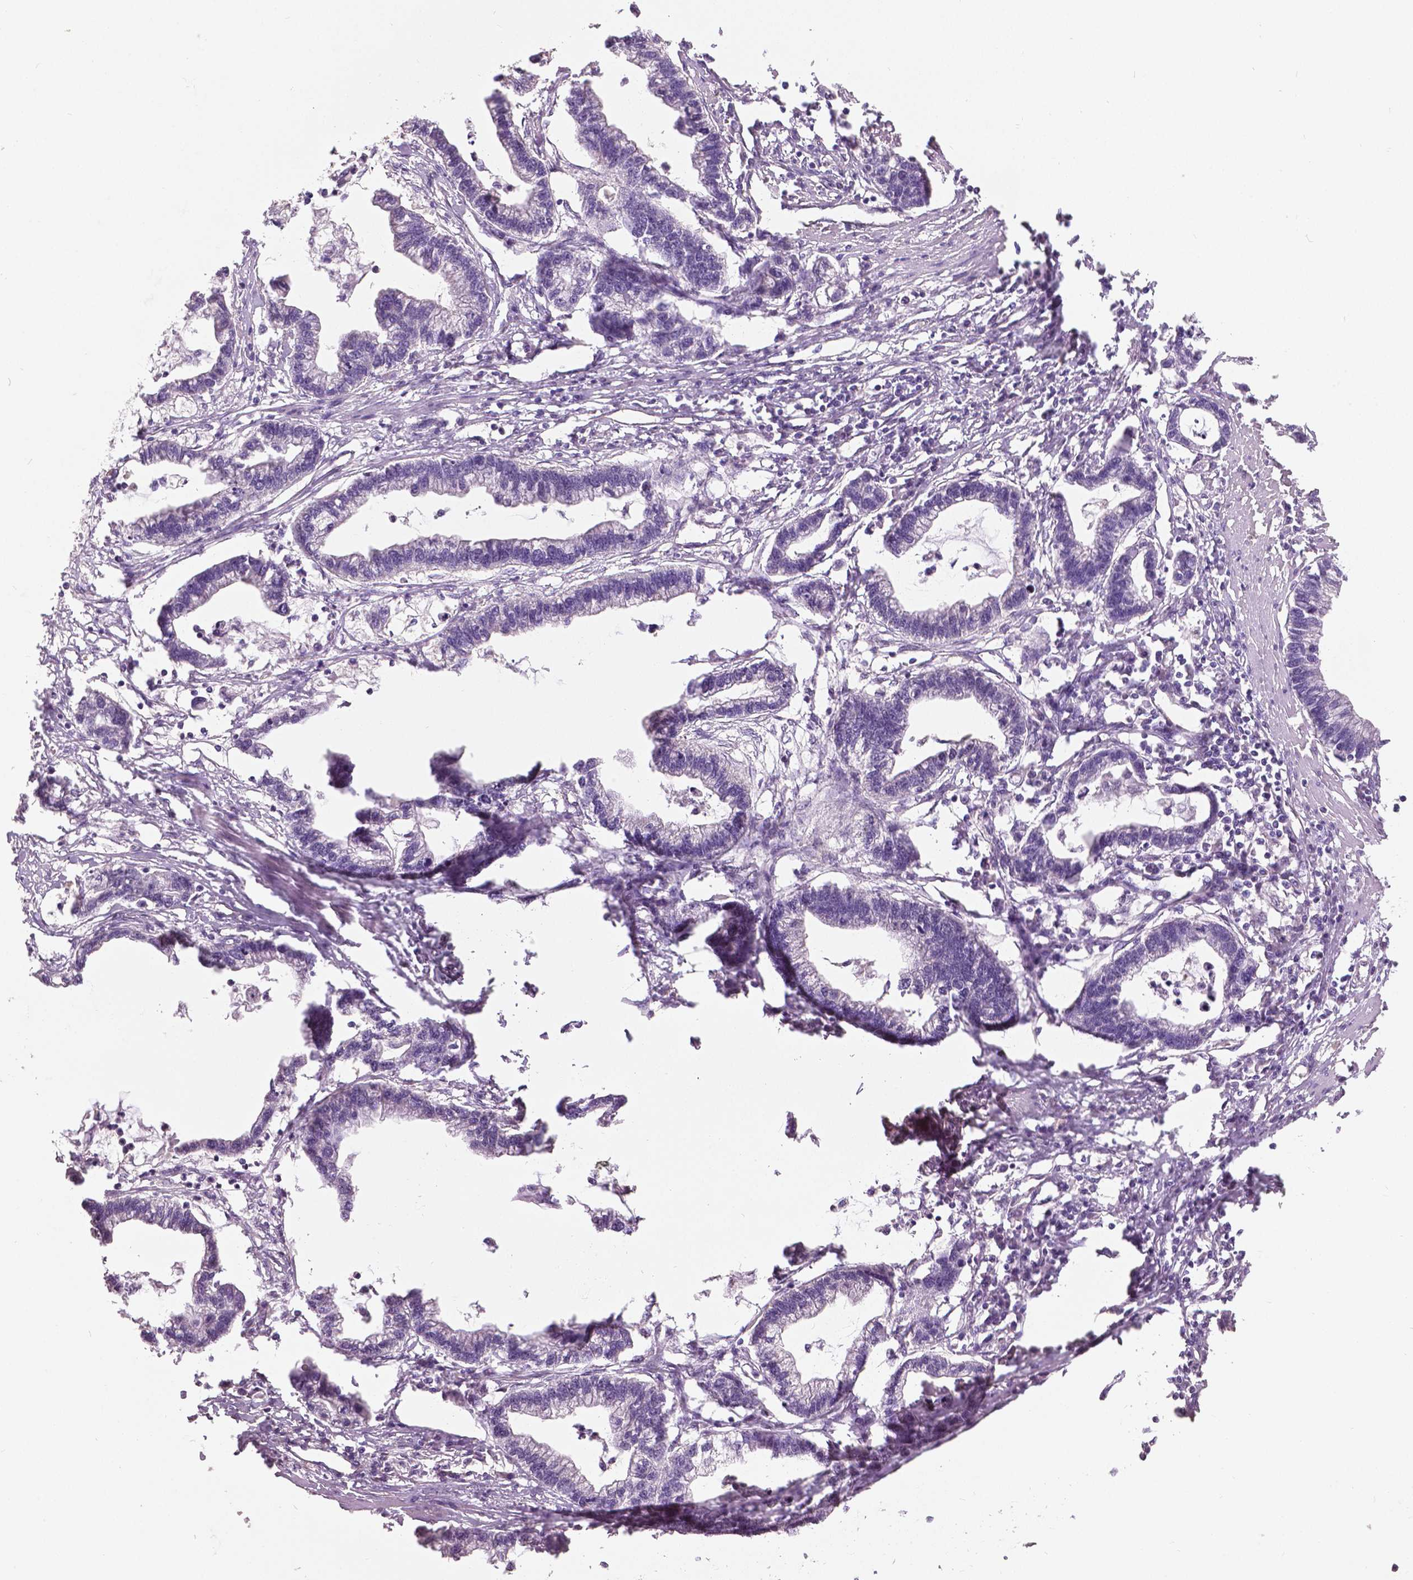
{"staining": {"intensity": "negative", "quantity": "none", "location": "none"}, "tissue": "stomach cancer", "cell_type": "Tumor cells", "image_type": "cancer", "snomed": [{"axis": "morphology", "description": "Adenocarcinoma, NOS"}, {"axis": "topography", "description": "Stomach"}], "caption": "DAB immunohistochemical staining of stomach cancer (adenocarcinoma) reveals no significant staining in tumor cells. (DAB (3,3'-diaminobenzidine) immunohistochemistry, high magnification).", "gene": "FOXA1", "patient": {"sex": "male", "age": 83}}